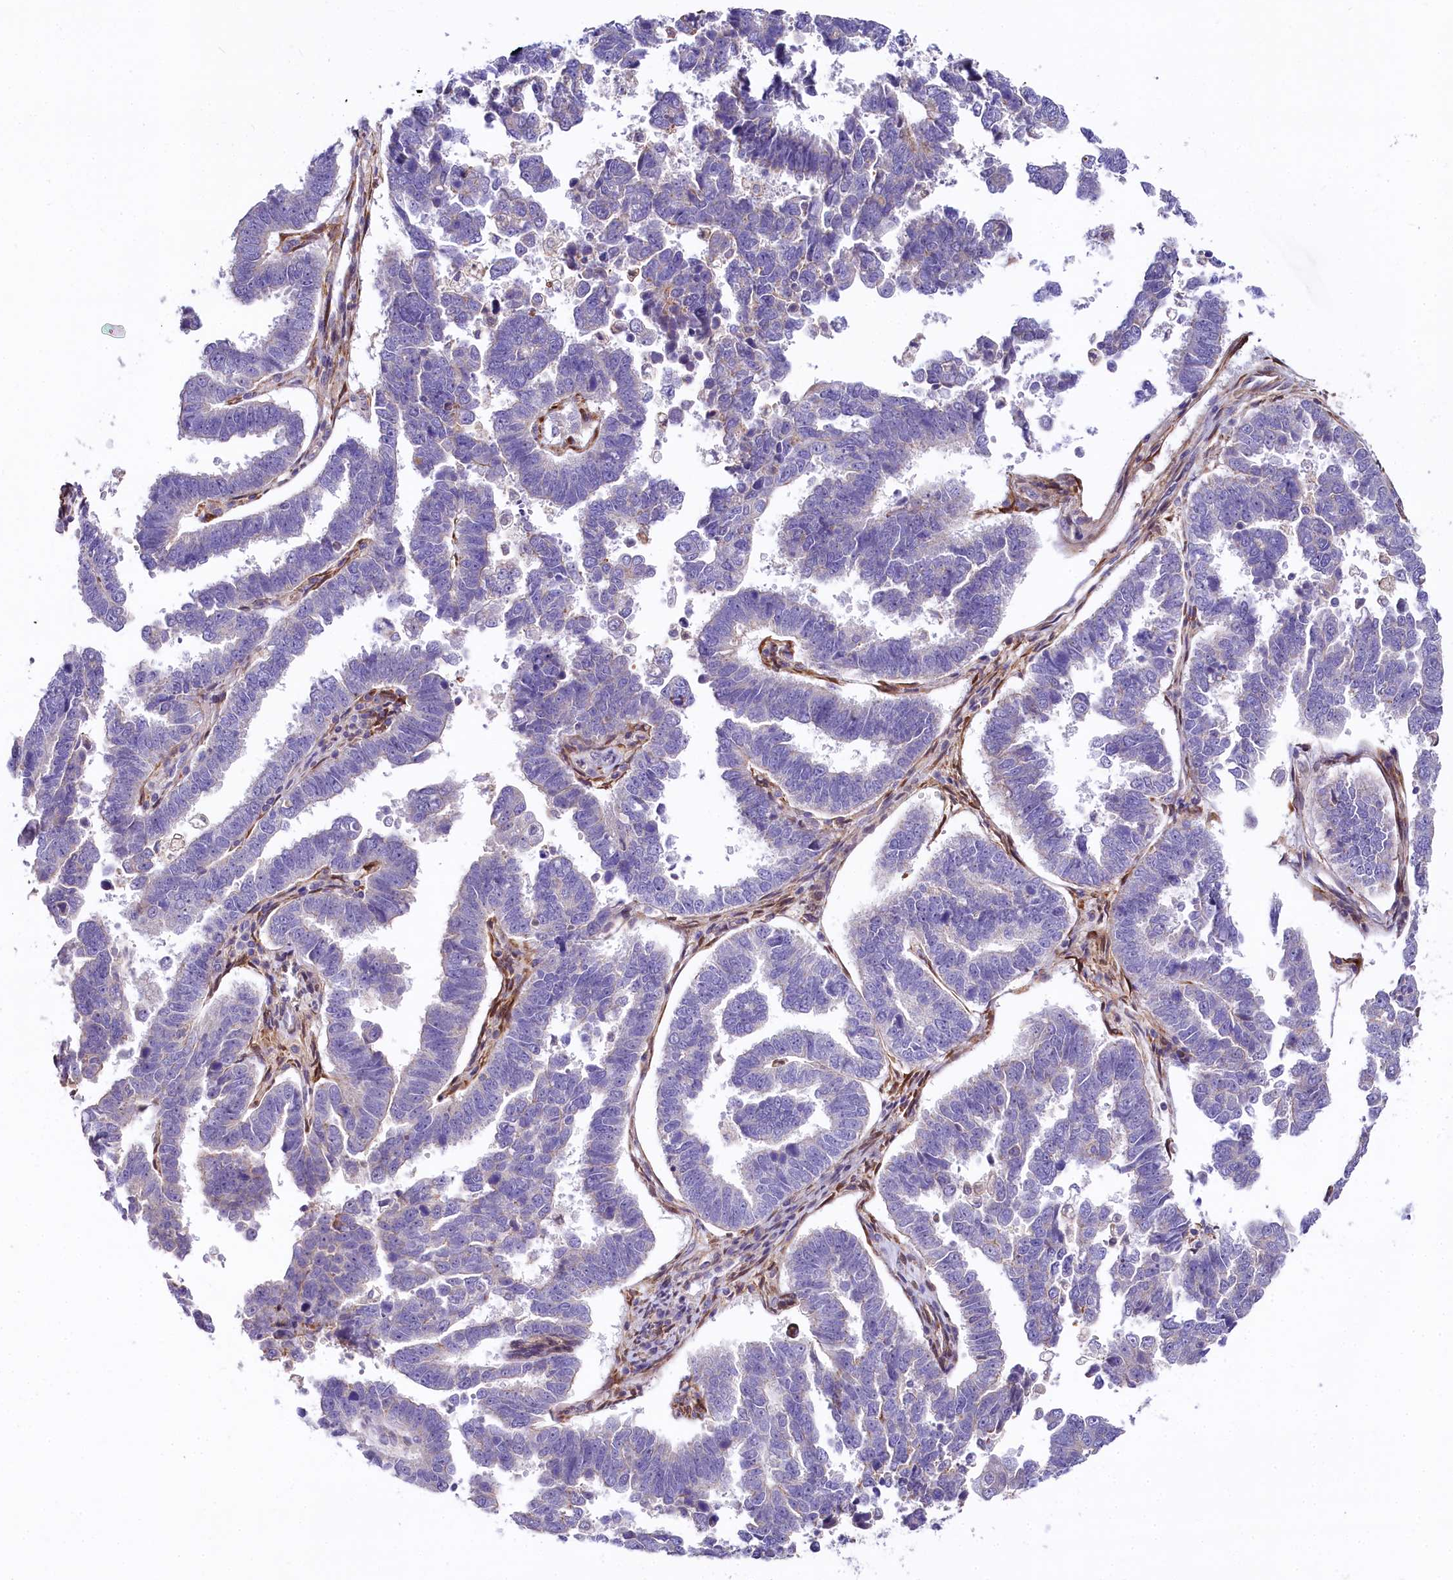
{"staining": {"intensity": "negative", "quantity": "none", "location": "none"}, "tissue": "endometrial cancer", "cell_type": "Tumor cells", "image_type": "cancer", "snomed": [{"axis": "morphology", "description": "Adenocarcinoma, NOS"}, {"axis": "topography", "description": "Endometrium"}], "caption": "Histopathology image shows no significant protein staining in tumor cells of endometrial cancer (adenocarcinoma).", "gene": "FCHSD2", "patient": {"sex": "female", "age": 75}}